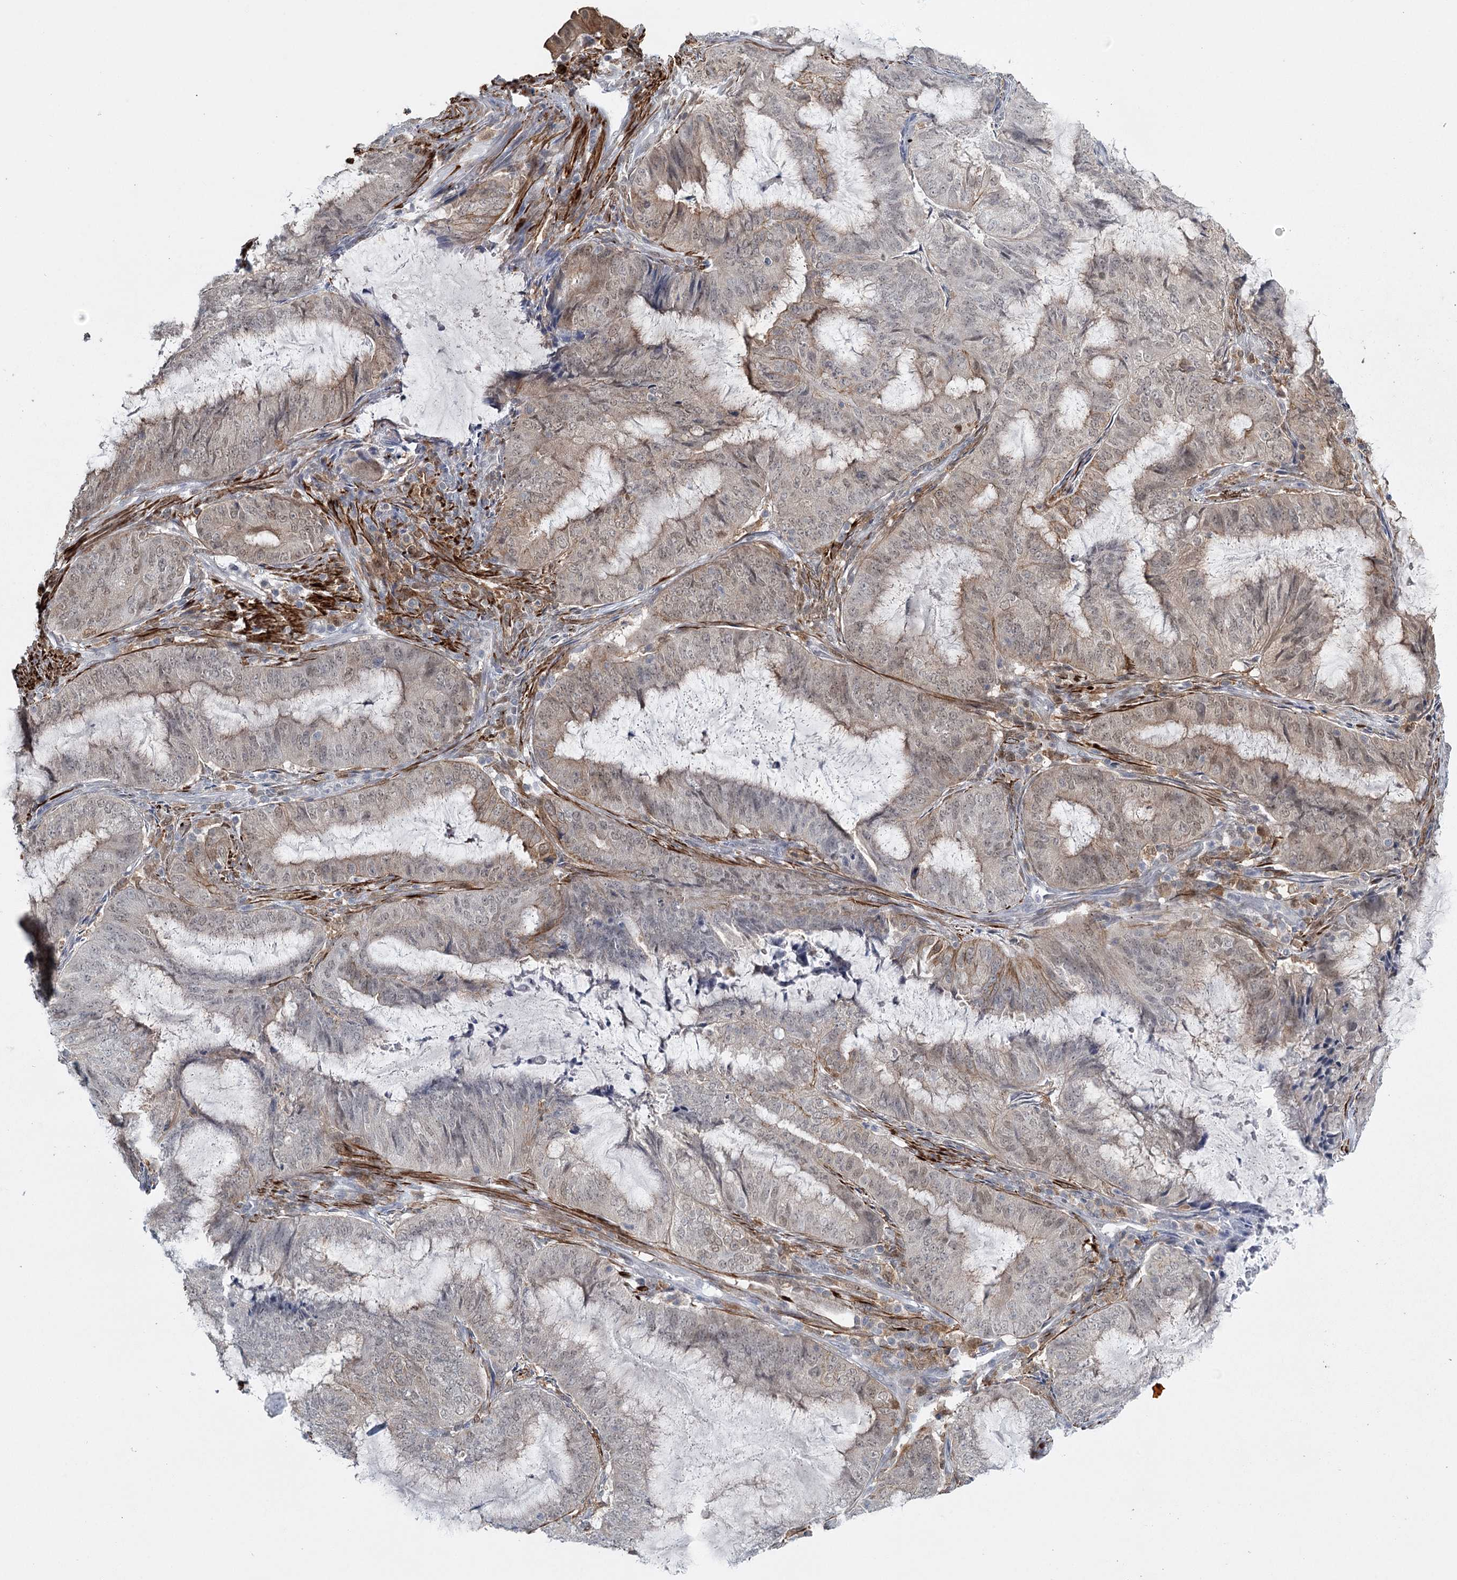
{"staining": {"intensity": "weak", "quantity": "<25%", "location": "cytoplasmic/membranous"}, "tissue": "endometrial cancer", "cell_type": "Tumor cells", "image_type": "cancer", "snomed": [{"axis": "morphology", "description": "Adenocarcinoma, NOS"}, {"axis": "topography", "description": "Endometrium"}], "caption": "DAB (3,3'-diaminobenzidine) immunohistochemical staining of human adenocarcinoma (endometrial) demonstrates no significant staining in tumor cells. (DAB IHC, high magnification).", "gene": "TMEM70", "patient": {"sex": "female", "age": 51}}